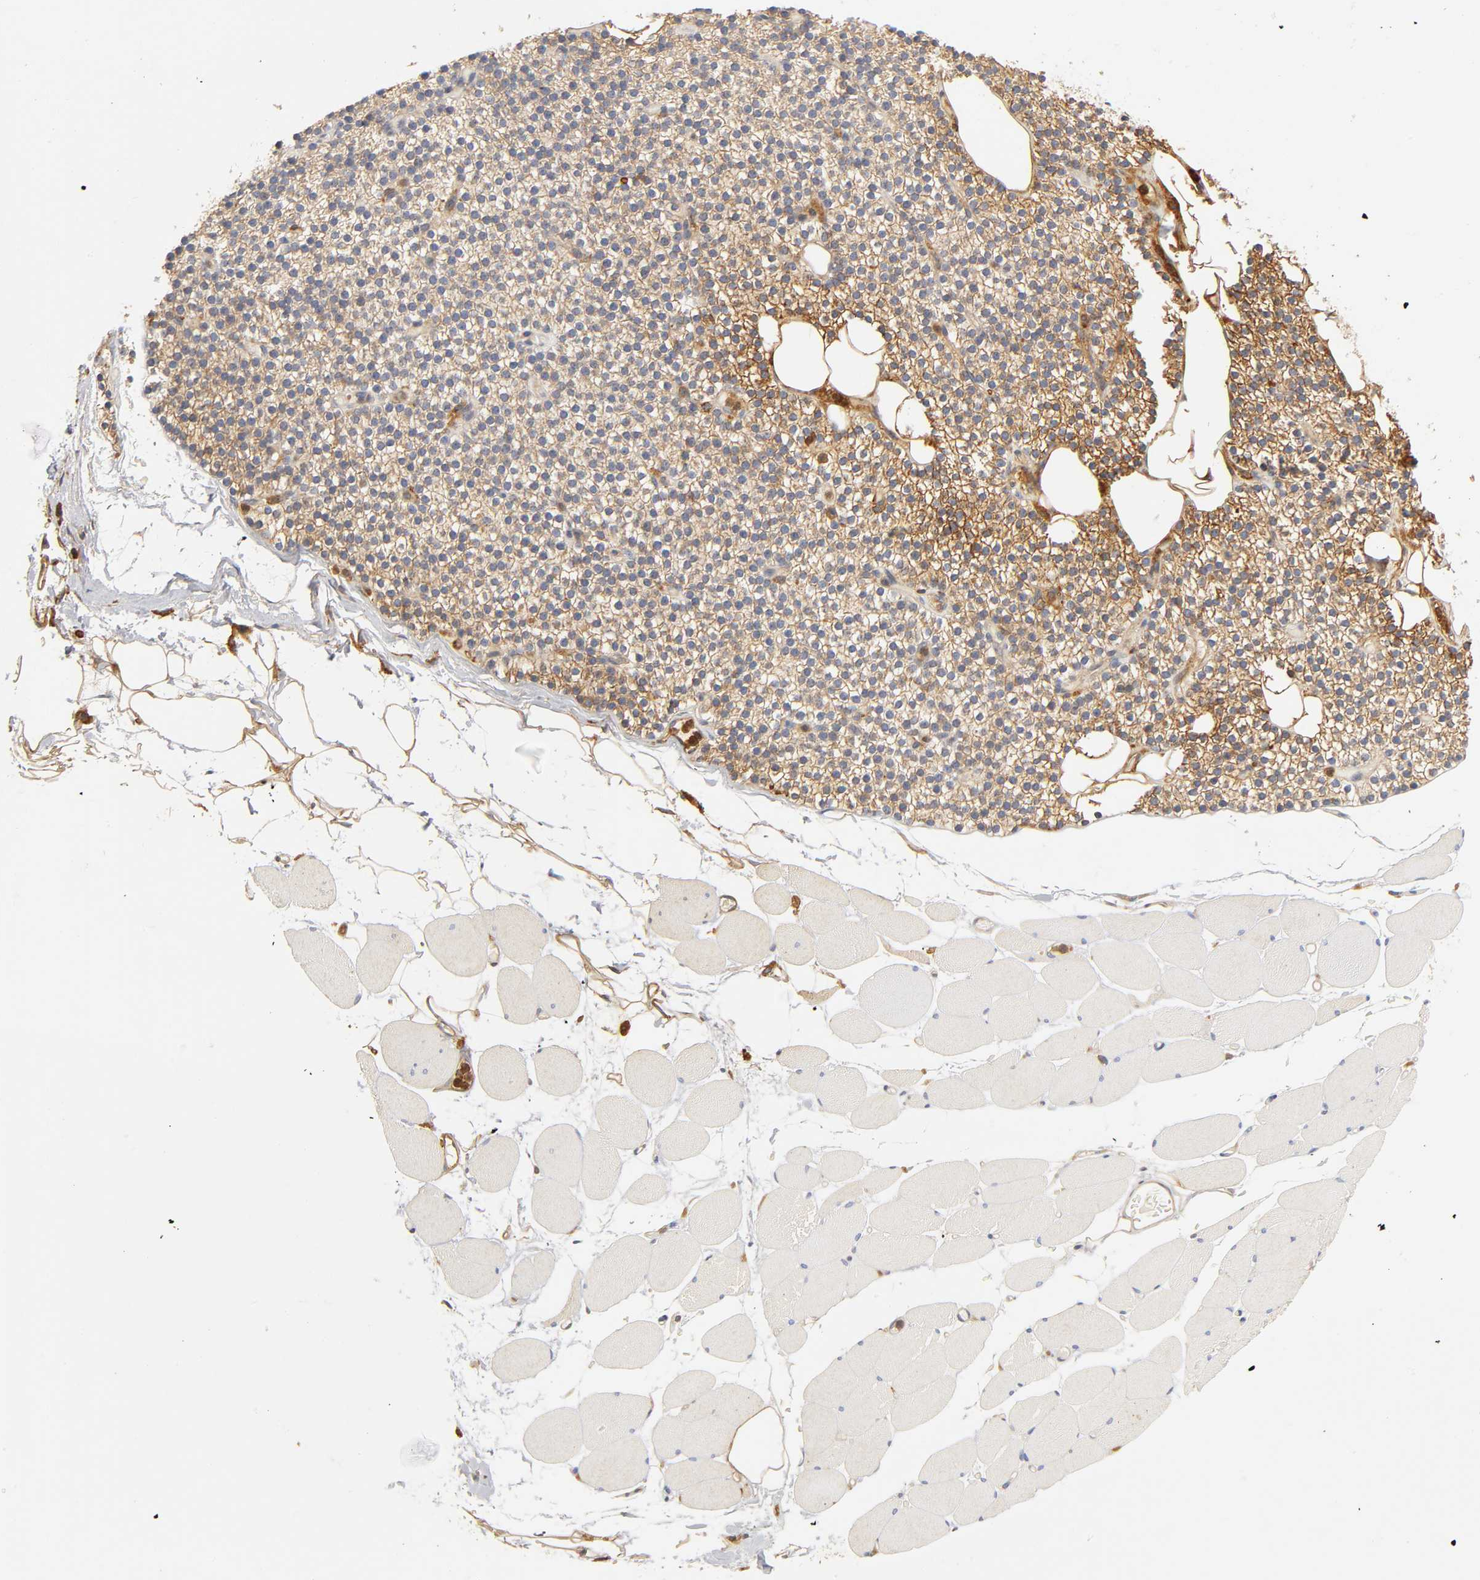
{"staining": {"intensity": "negative", "quantity": "none", "location": "none"}, "tissue": "skeletal muscle", "cell_type": "Myocytes", "image_type": "normal", "snomed": [{"axis": "morphology", "description": "Normal tissue, NOS"}, {"axis": "topography", "description": "Skeletal muscle"}, {"axis": "topography", "description": "Parathyroid gland"}], "caption": "An immunohistochemistry (IHC) photomicrograph of normal skeletal muscle is shown. There is no staining in myocytes of skeletal muscle. (DAB (3,3'-diaminobenzidine) immunohistochemistry with hematoxylin counter stain).", "gene": "RHOA", "patient": {"sex": "female", "age": 37}}